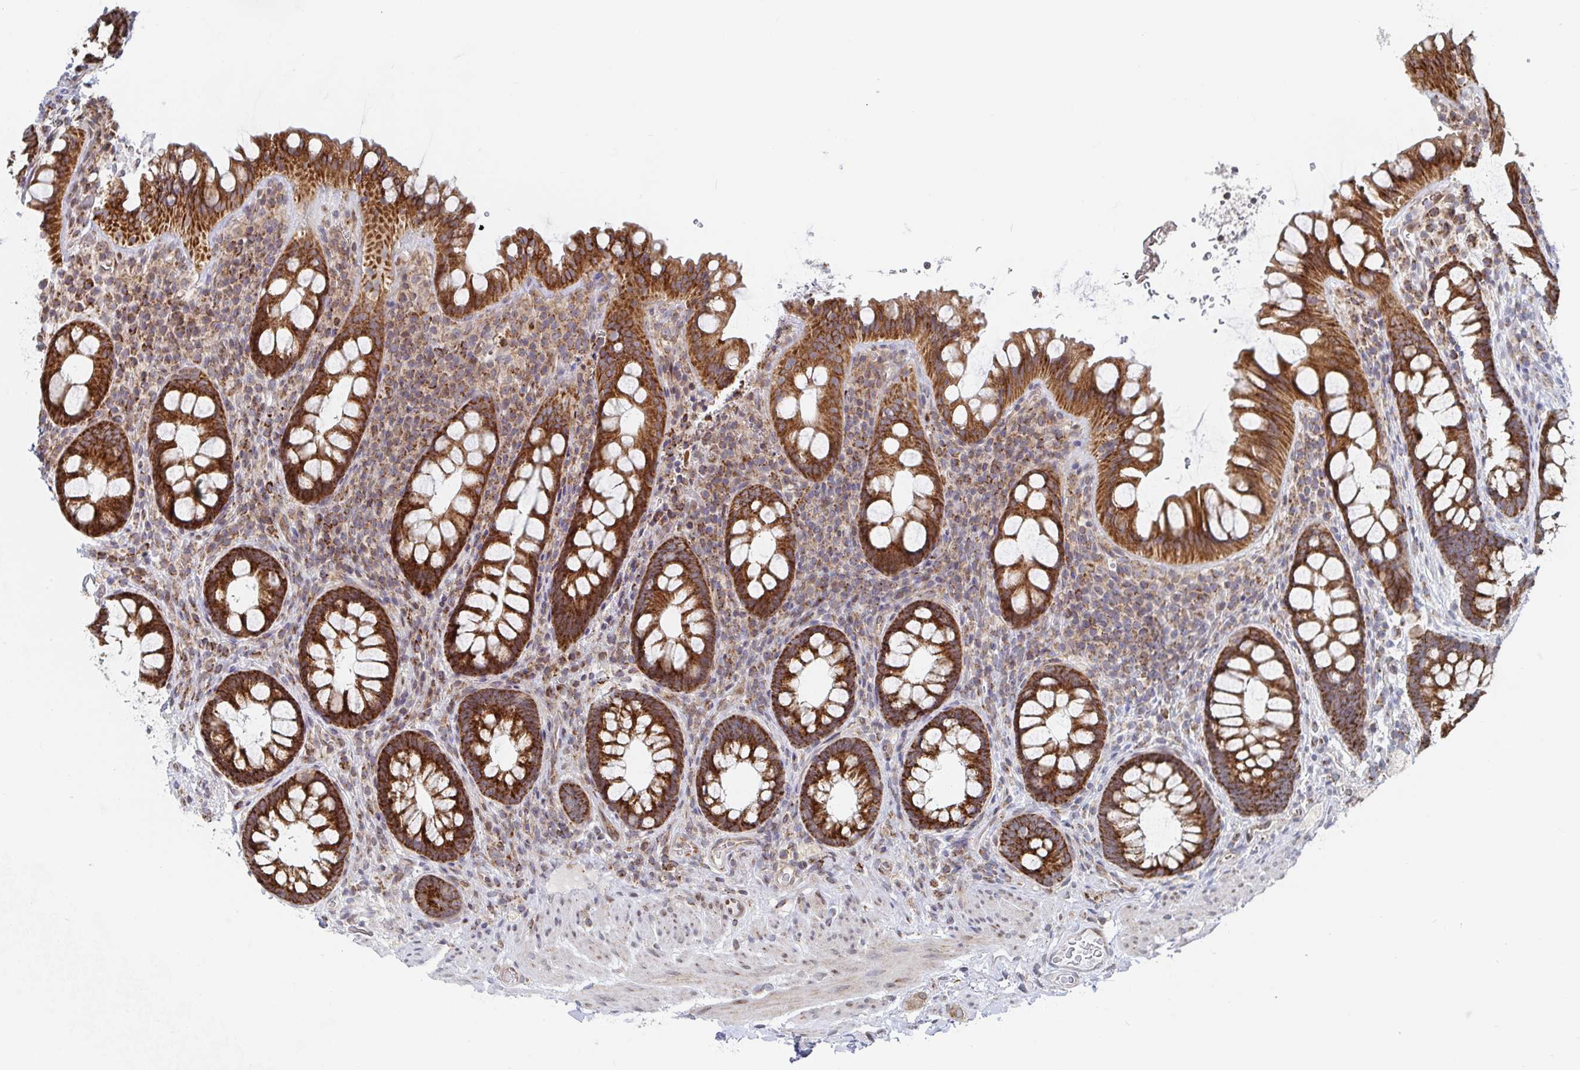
{"staining": {"intensity": "strong", "quantity": ">75%", "location": "cytoplasmic/membranous"}, "tissue": "rectum", "cell_type": "Glandular cells", "image_type": "normal", "snomed": [{"axis": "morphology", "description": "Normal tissue, NOS"}, {"axis": "topography", "description": "Rectum"}, {"axis": "topography", "description": "Peripheral nerve tissue"}], "caption": "IHC (DAB (3,3'-diaminobenzidine)) staining of unremarkable rectum displays strong cytoplasmic/membranous protein expression in about >75% of glandular cells. (brown staining indicates protein expression, while blue staining denotes nuclei).", "gene": "STARD8", "patient": {"sex": "female", "age": 69}}